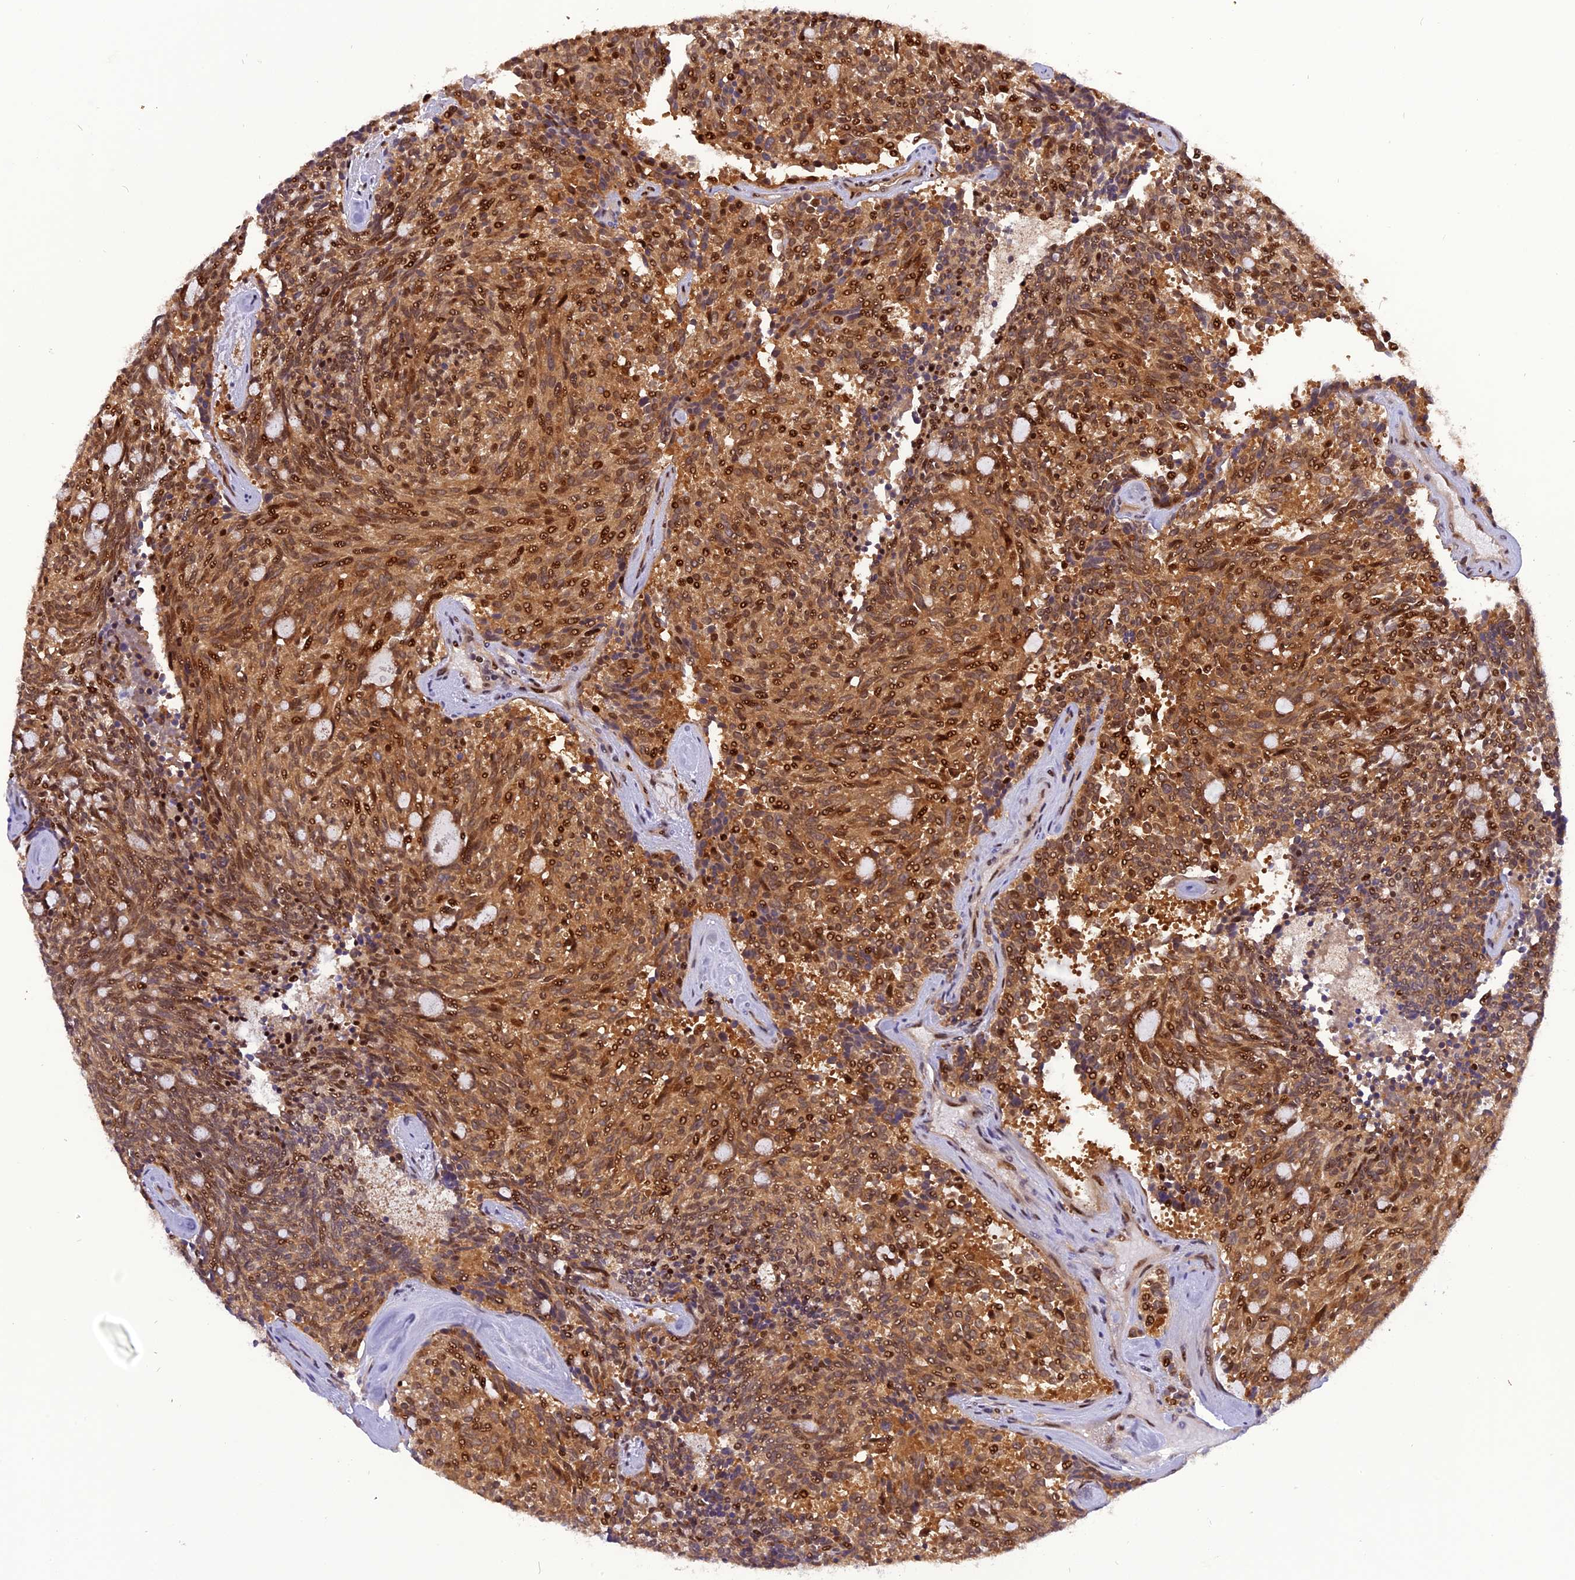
{"staining": {"intensity": "strong", "quantity": ">75%", "location": "cytoplasmic/membranous,nuclear"}, "tissue": "carcinoid", "cell_type": "Tumor cells", "image_type": "cancer", "snomed": [{"axis": "morphology", "description": "Carcinoid, malignant, NOS"}, {"axis": "topography", "description": "Pancreas"}], "caption": "About >75% of tumor cells in human carcinoid show strong cytoplasmic/membranous and nuclear protein positivity as visualized by brown immunohistochemical staining.", "gene": "RABGGTA", "patient": {"sex": "female", "age": 54}}